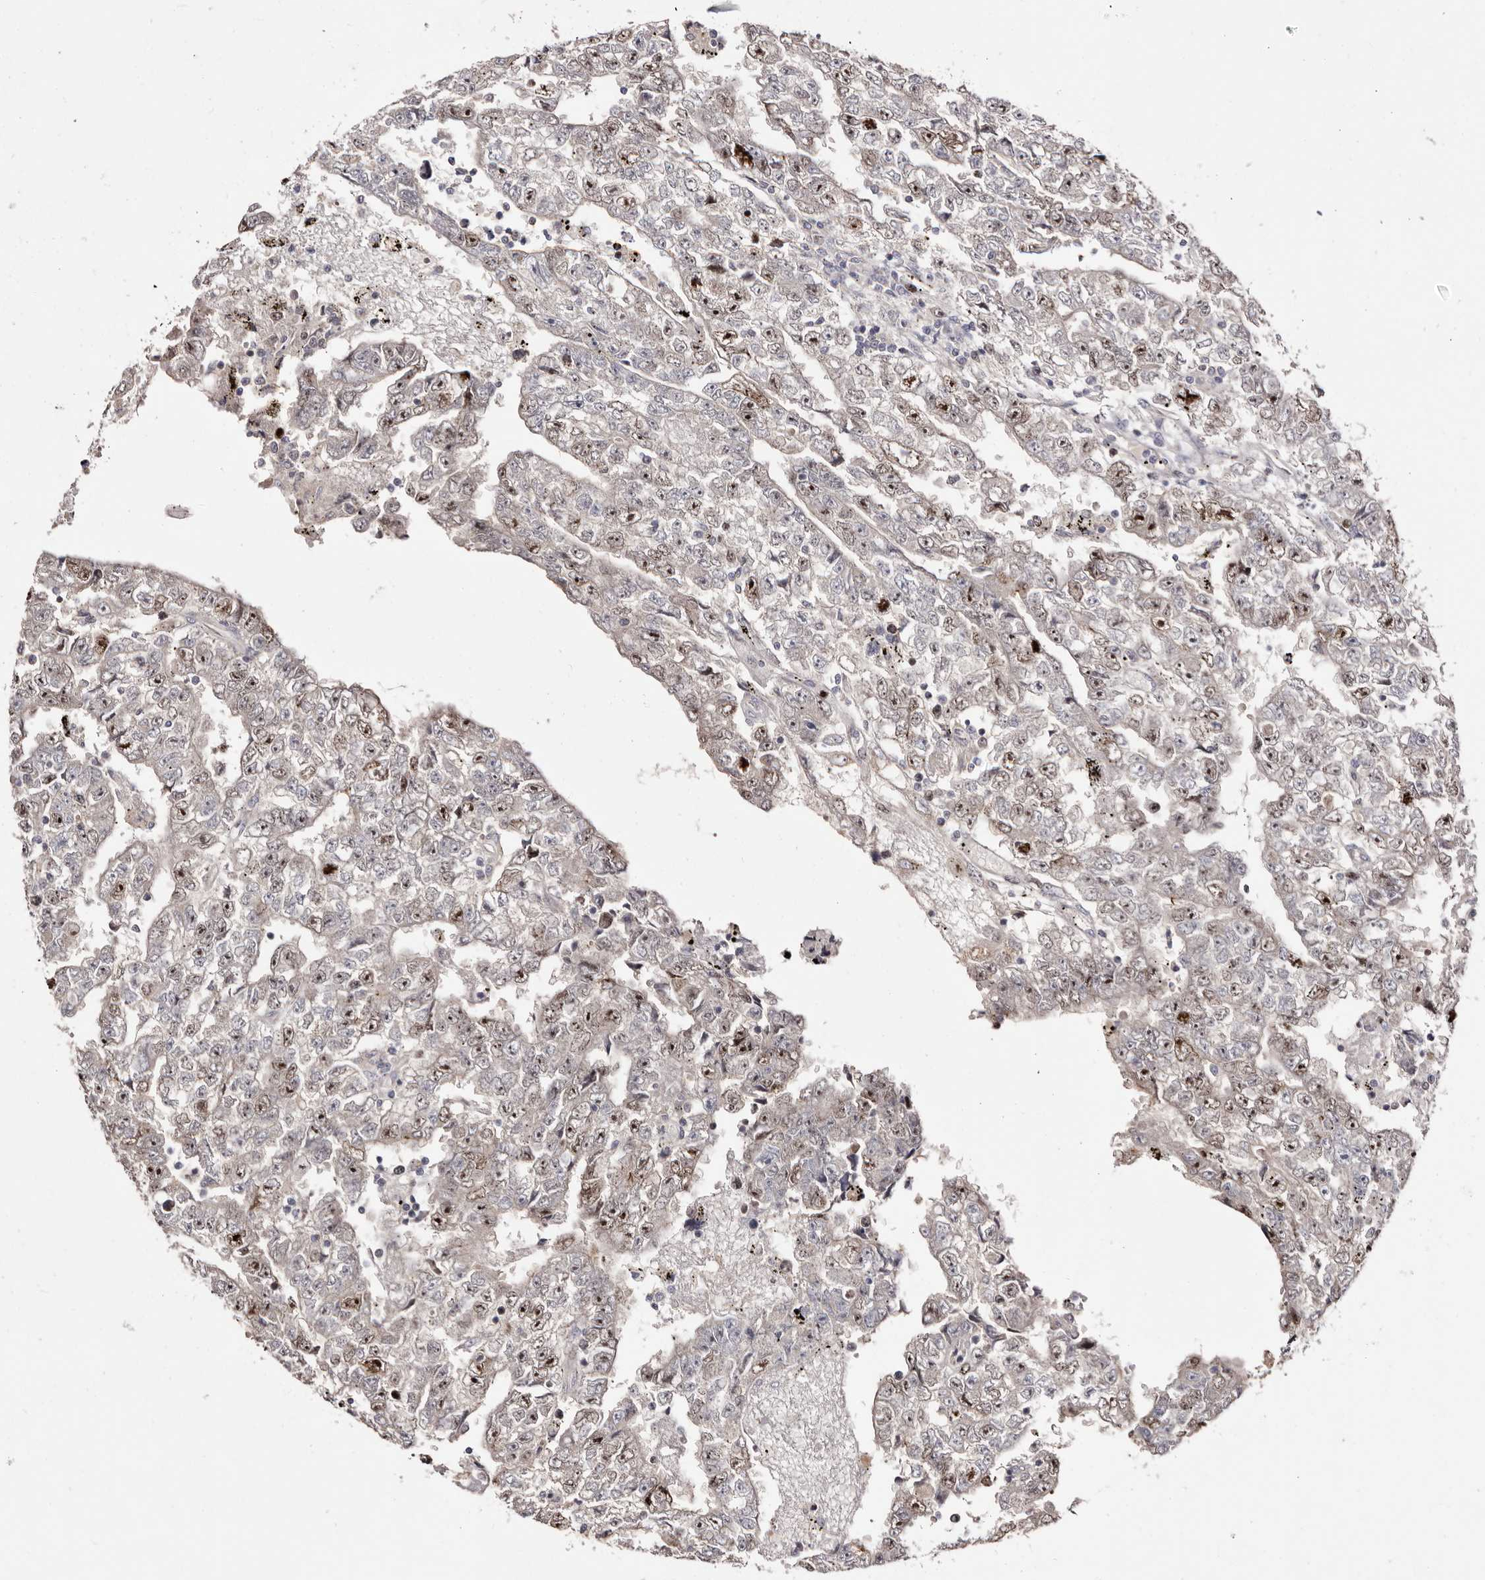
{"staining": {"intensity": "moderate", "quantity": "25%-75%", "location": "nuclear"}, "tissue": "testis cancer", "cell_type": "Tumor cells", "image_type": "cancer", "snomed": [{"axis": "morphology", "description": "Carcinoma, Embryonal, NOS"}, {"axis": "topography", "description": "Testis"}], "caption": "Brown immunohistochemical staining in human embryonal carcinoma (testis) reveals moderate nuclear expression in approximately 25%-75% of tumor cells. (IHC, brightfield microscopy, high magnification).", "gene": "CDCA8", "patient": {"sex": "male", "age": 25}}